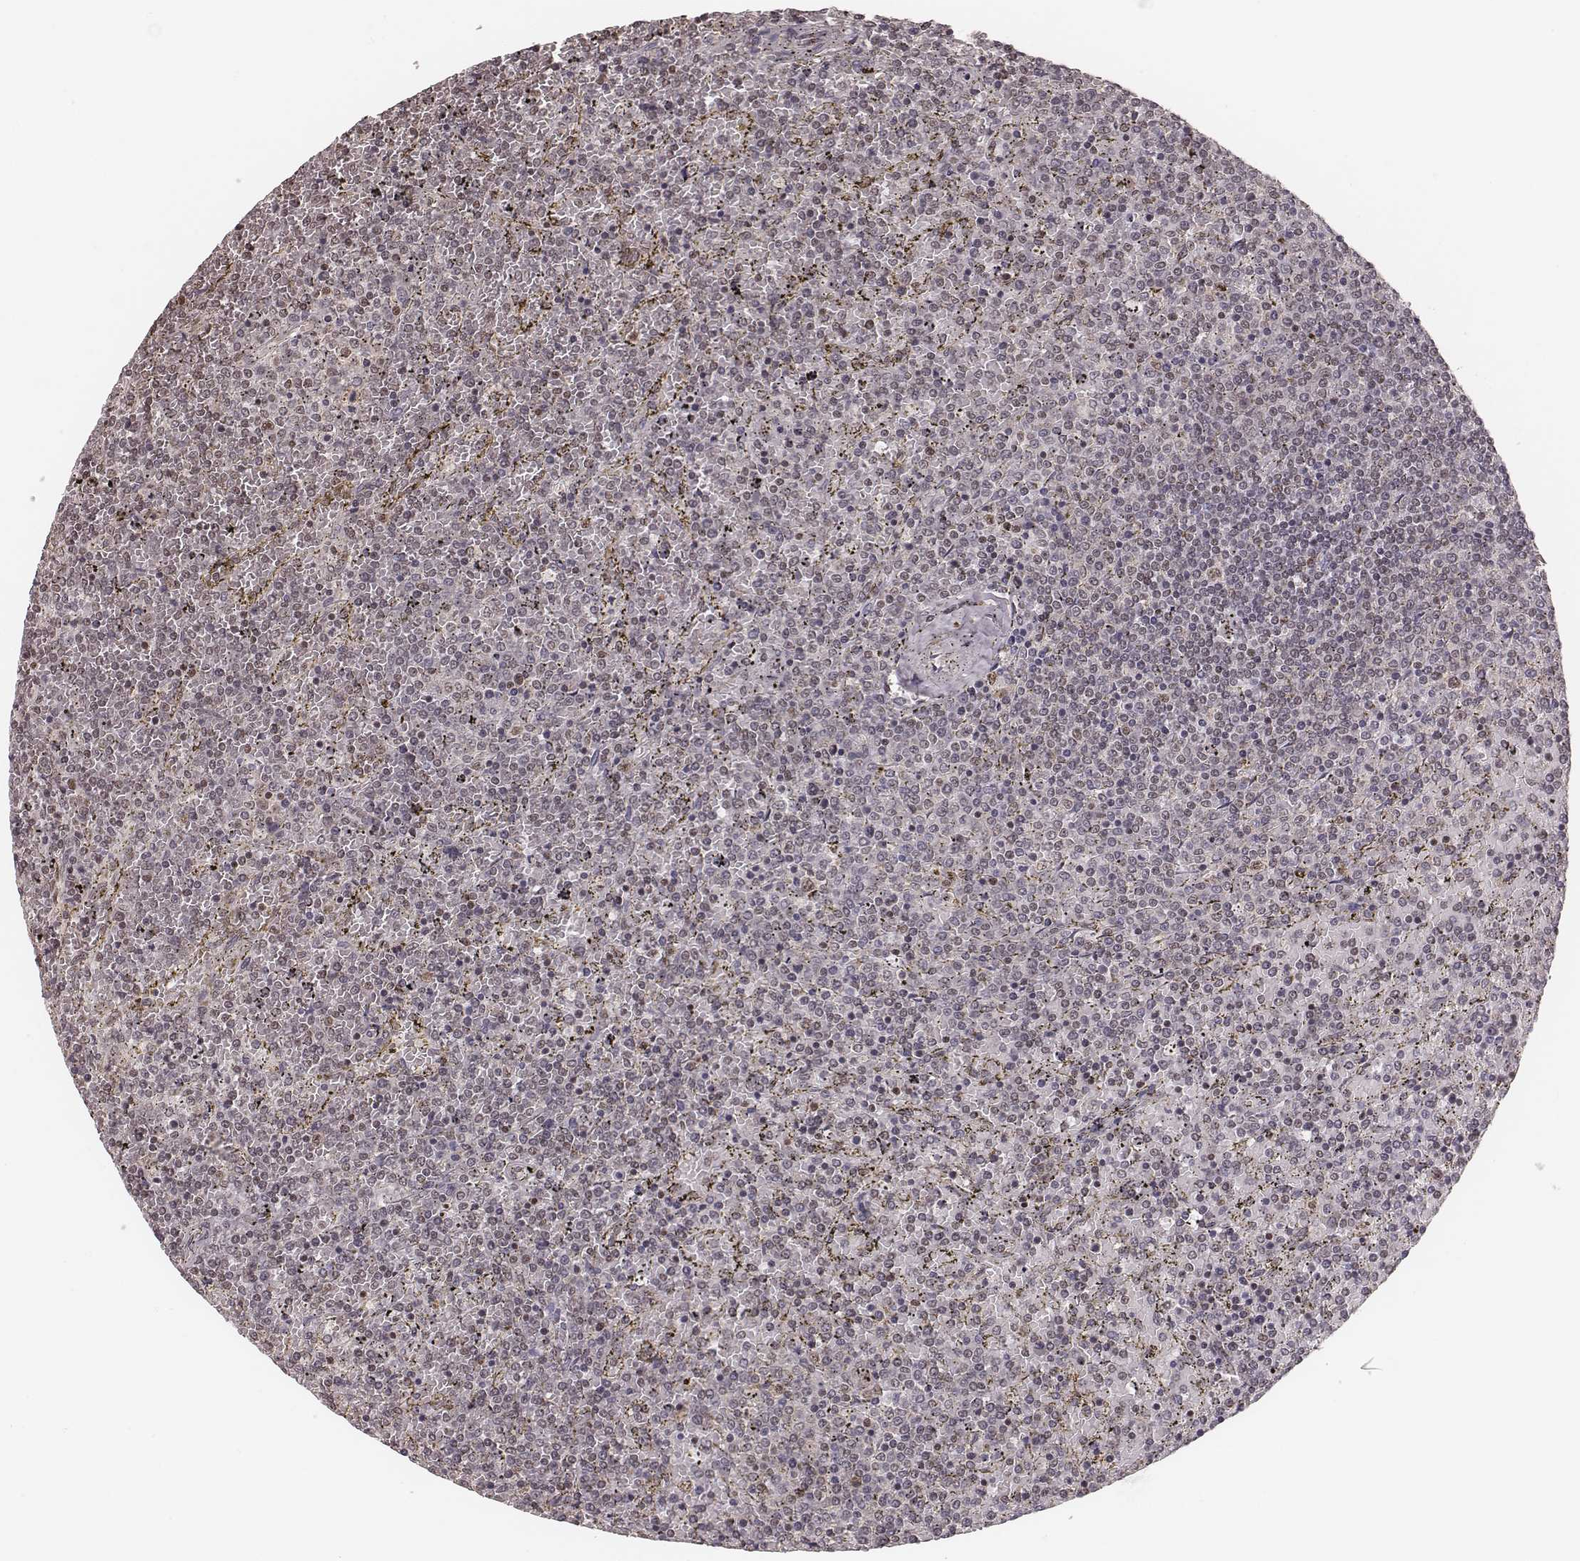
{"staining": {"intensity": "weak", "quantity": "<25%", "location": "nuclear"}, "tissue": "lymphoma", "cell_type": "Tumor cells", "image_type": "cancer", "snomed": [{"axis": "morphology", "description": "Malignant lymphoma, non-Hodgkin's type, Low grade"}, {"axis": "topography", "description": "Spleen"}], "caption": "Immunohistochemistry (IHC) photomicrograph of human malignant lymphoma, non-Hodgkin's type (low-grade) stained for a protein (brown), which shows no staining in tumor cells.", "gene": "LUC7L", "patient": {"sex": "female", "age": 77}}